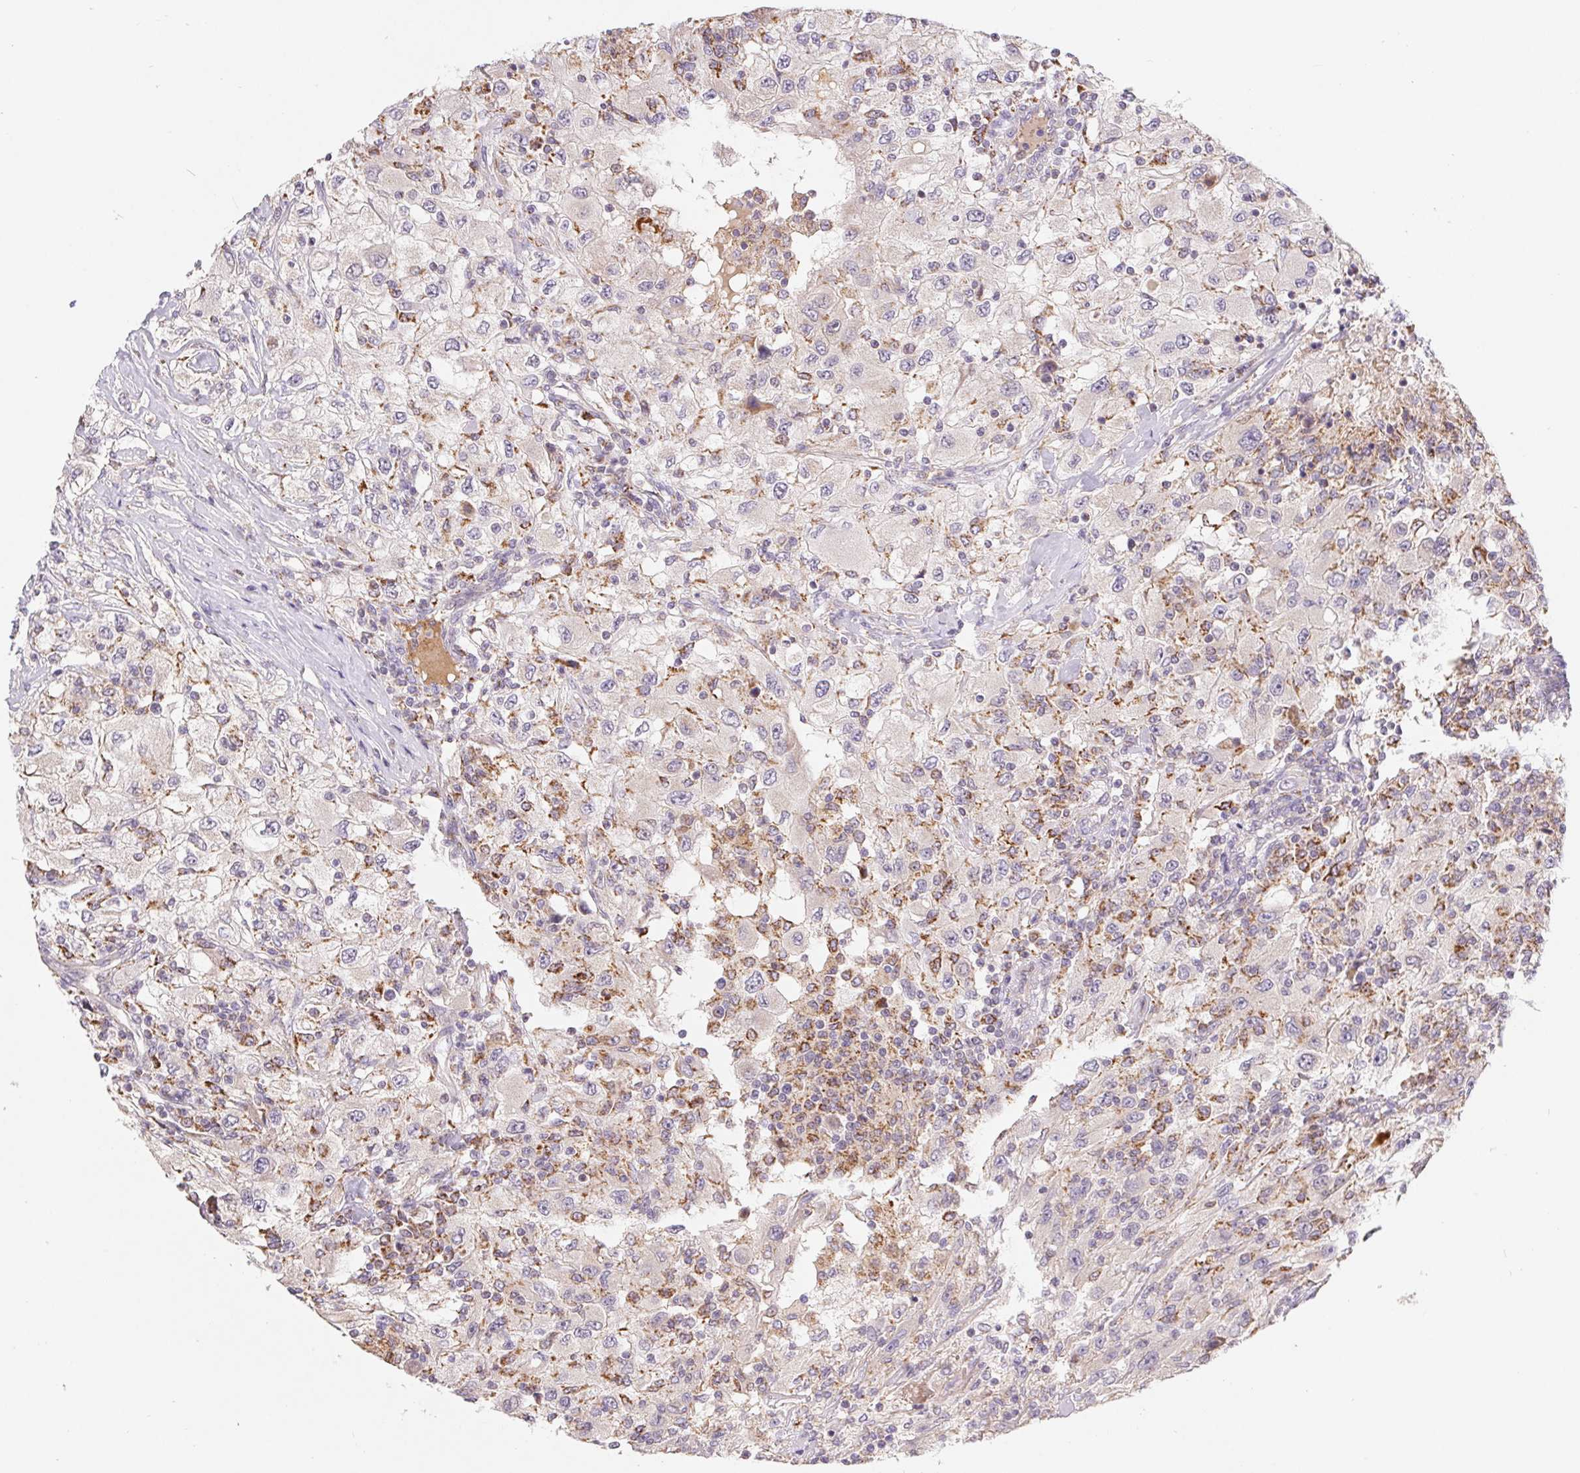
{"staining": {"intensity": "negative", "quantity": "none", "location": "none"}, "tissue": "renal cancer", "cell_type": "Tumor cells", "image_type": "cancer", "snomed": [{"axis": "morphology", "description": "Adenocarcinoma, NOS"}, {"axis": "topography", "description": "Kidney"}], "caption": "An immunohistochemistry histopathology image of adenocarcinoma (renal) is shown. There is no staining in tumor cells of adenocarcinoma (renal).", "gene": "EMC6", "patient": {"sex": "female", "age": 67}}